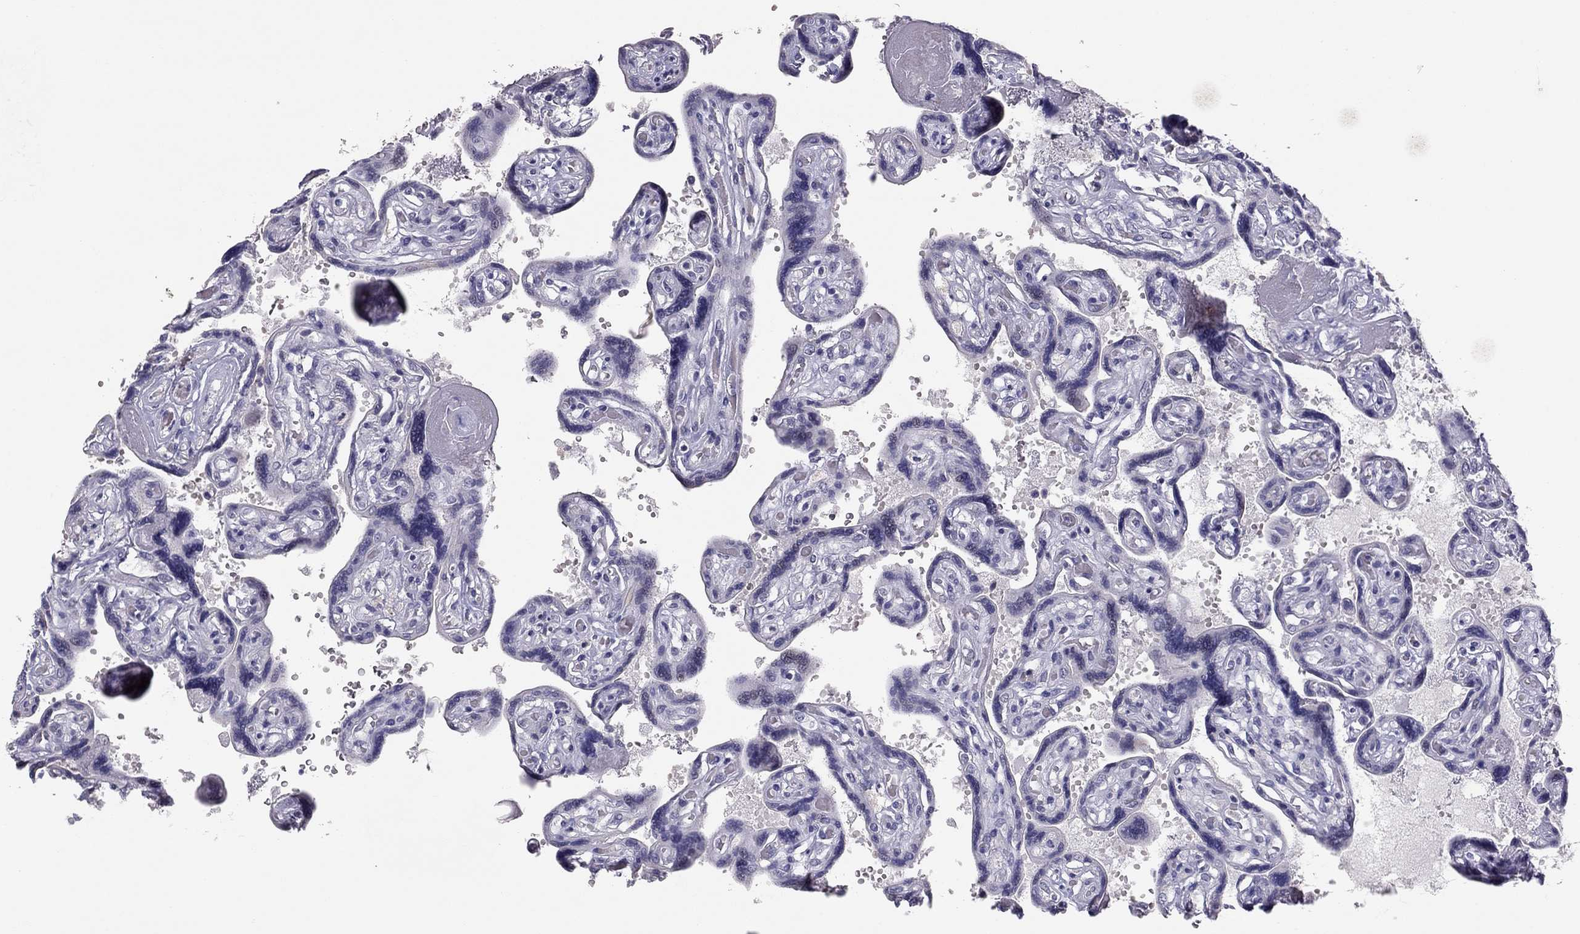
{"staining": {"intensity": "negative", "quantity": "none", "location": "none"}, "tissue": "placenta", "cell_type": "Decidual cells", "image_type": "normal", "snomed": [{"axis": "morphology", "description": "Normal tissue, NOS"}, {"axis": "topography", "description": "Placenta"}], "caption": "Immunohistochemistry photomicrograph of unremarkable placenta: human placenta stained with DAB displays no significant protein staining in decidual cells.", "gene": "ADORA2A", "patient": {"sex": "female", "age": 32}}